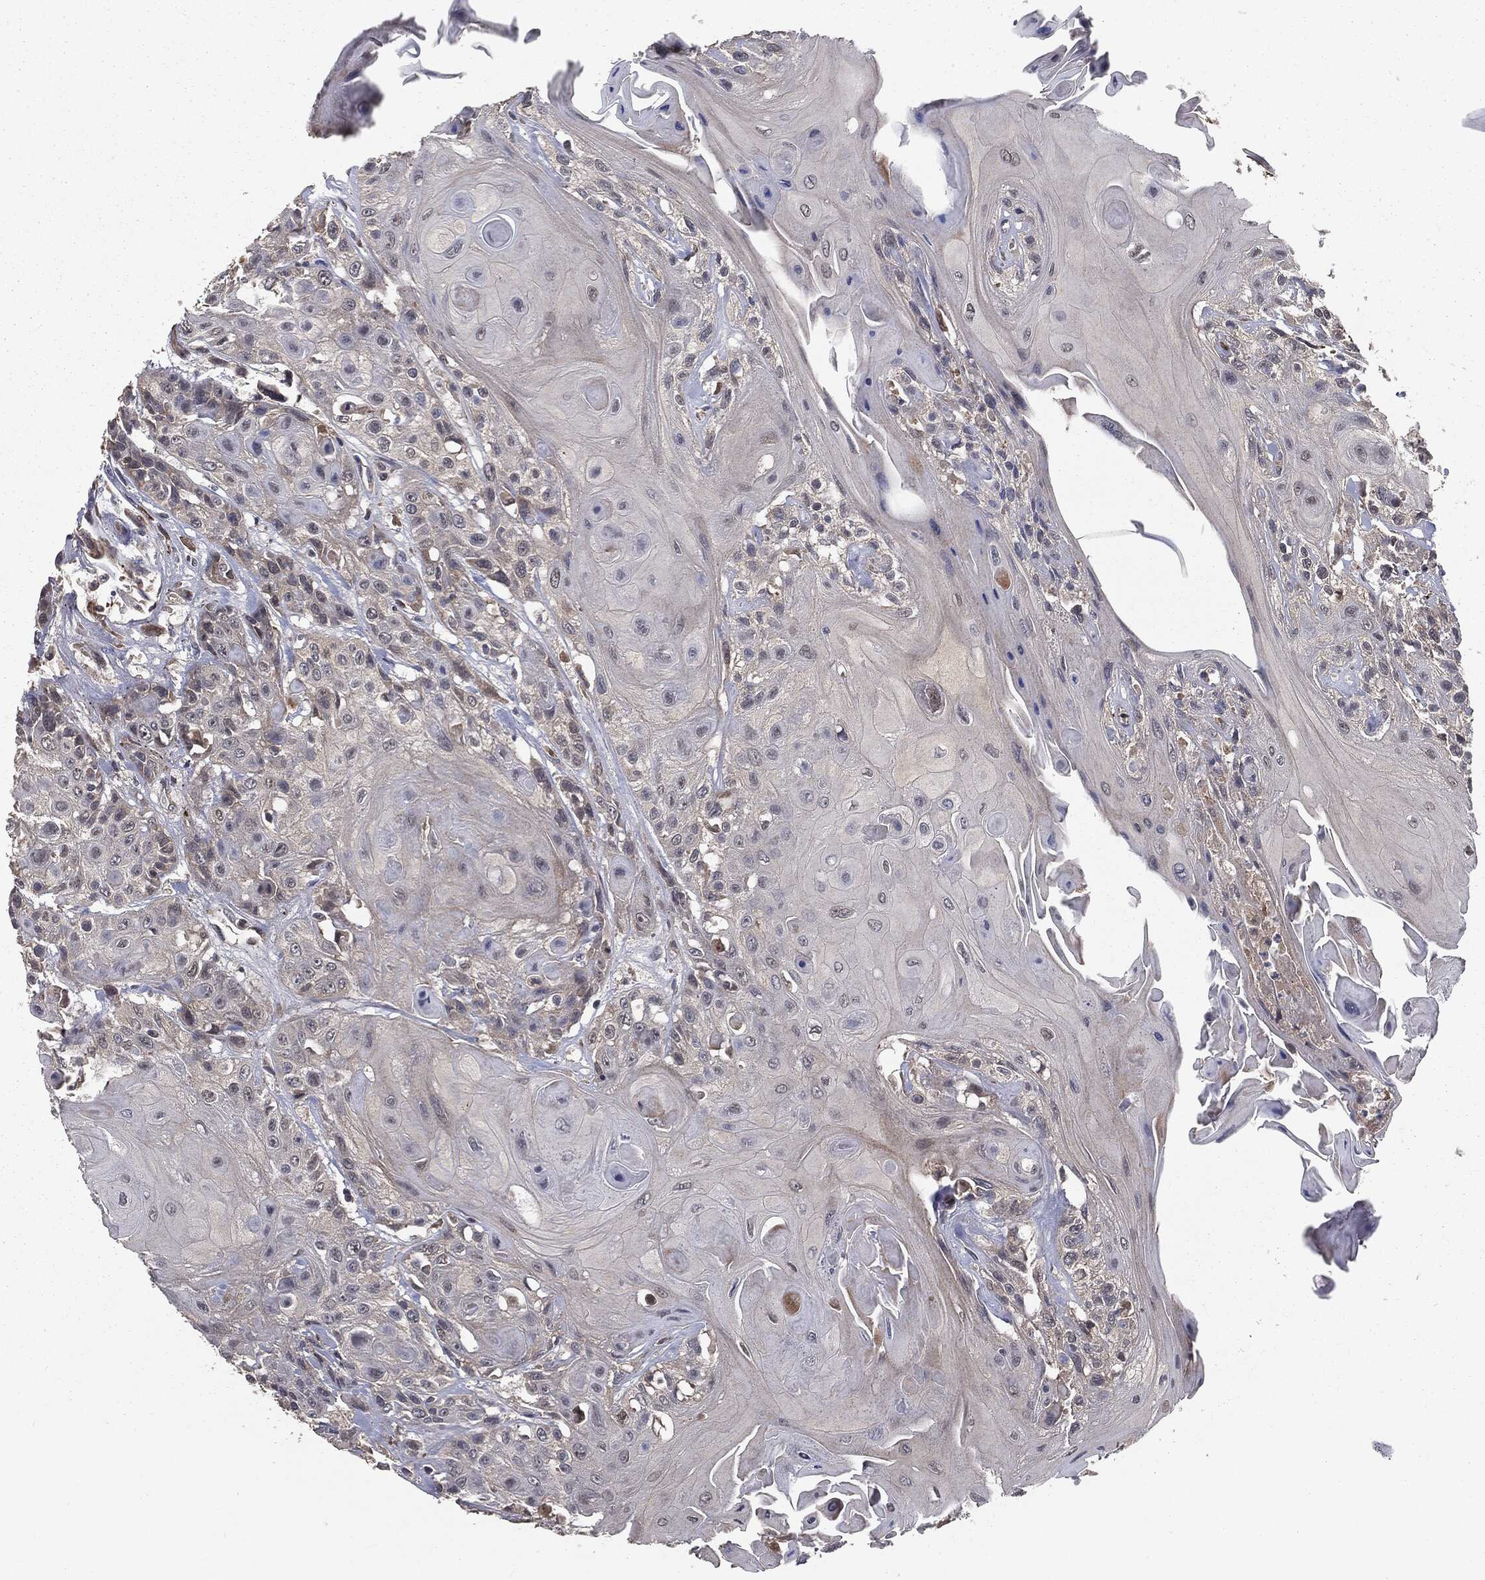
{"staining": {"intensity": "negative", "quantity": "none", "location": "none"}, "tissue": "head and neck cancer", "cell_type": "Tumor cells", "image_type": "cancer", "snomed": [{"axis": "morphology", "description": "Squamous cell carcinoma, NOS"}, {"axis": "topography", "description": "Head-Neck"}], "caption": "High magnification brightfield microscopy of head and neck squamous cell carcinoma stained with DAB (brown) and counterstained with hematoxylin (blue): tumor cells show no significant staining.", "gene": "FBXO7", "patient": {"sex": "female", "age": 59}}